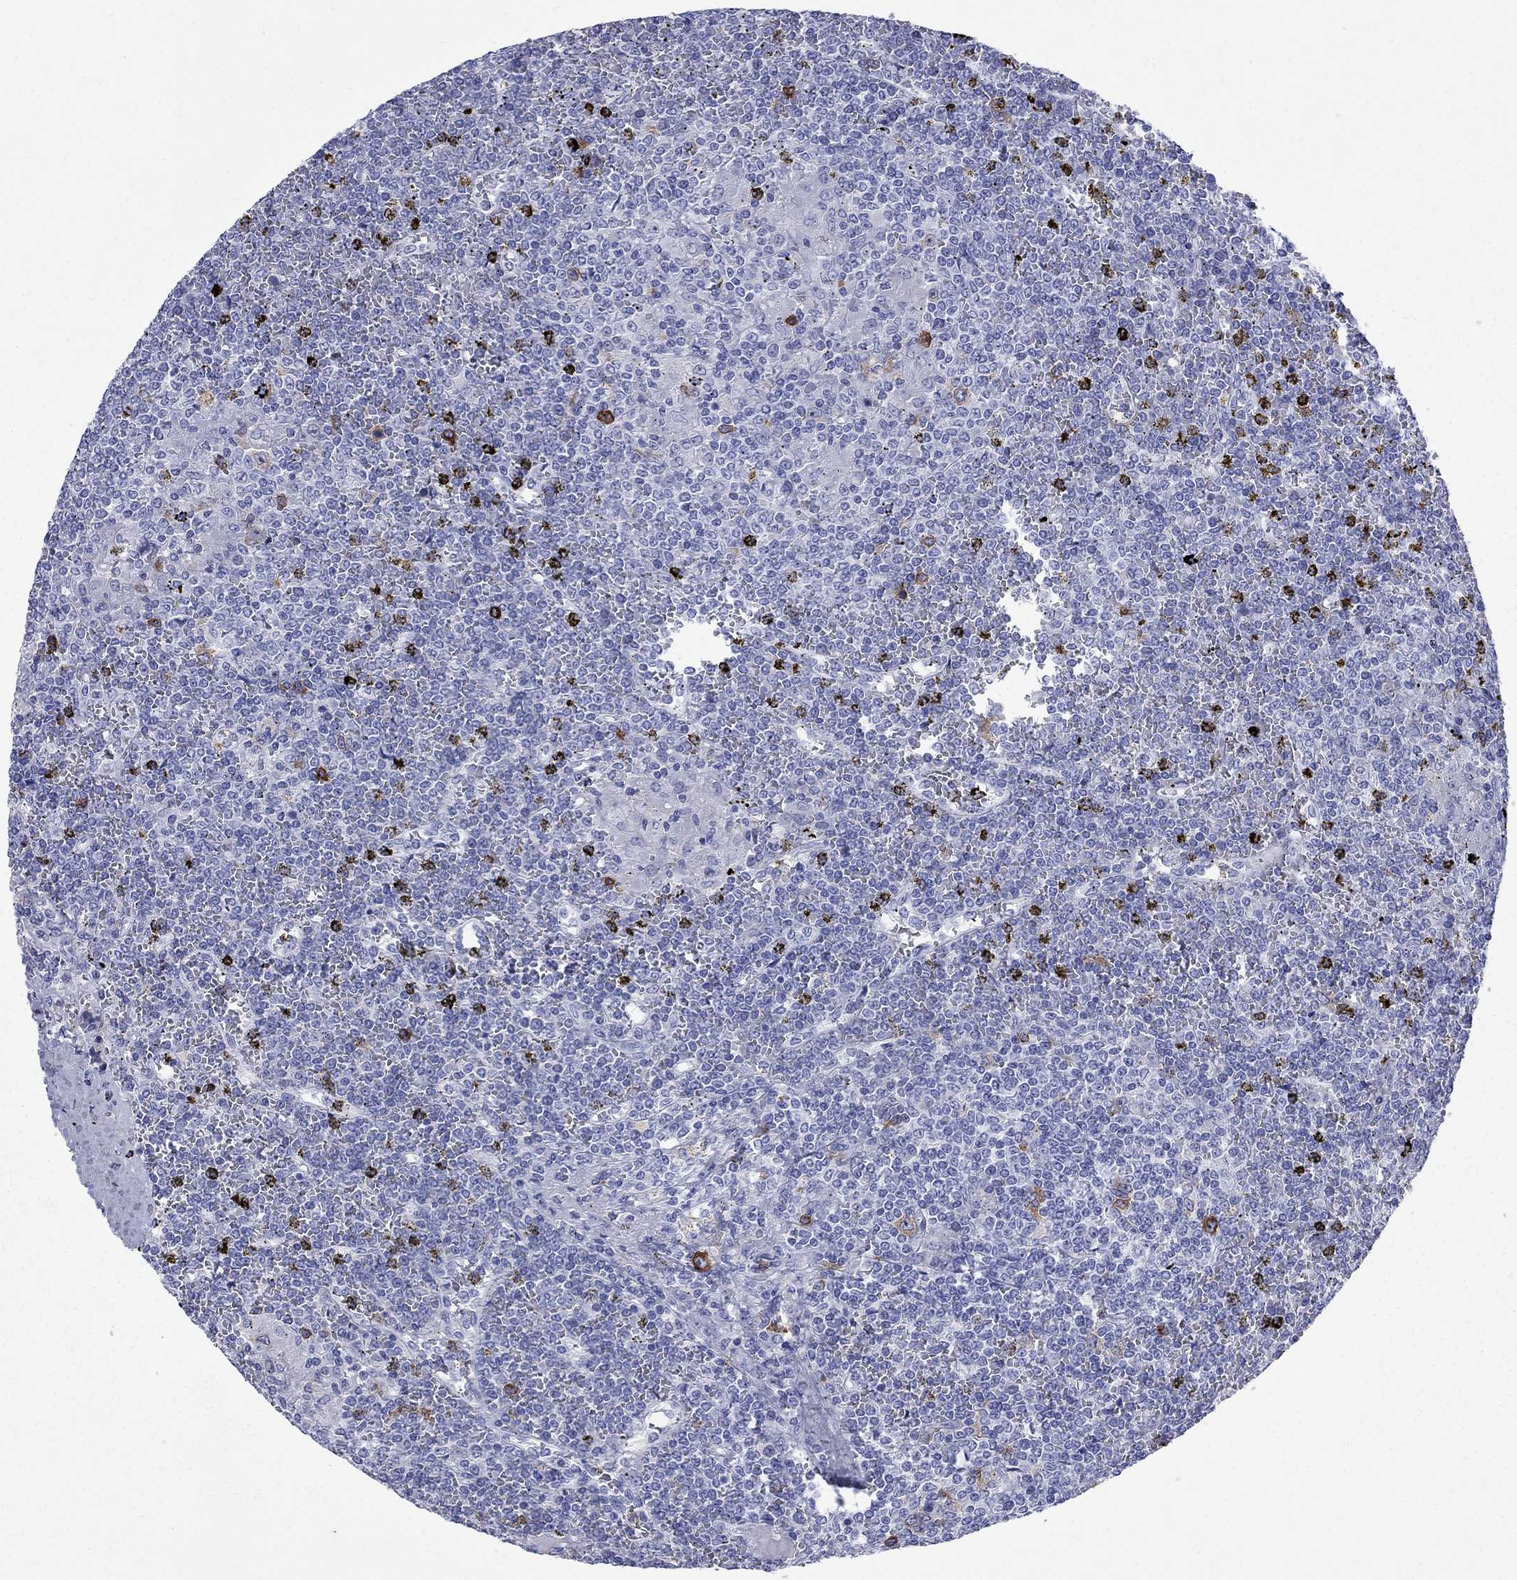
{"staining": {"intensity": "strong", "quantity": "<25%", "location": "cytoplasmic/membranous"}, "tissue": "lymphoma", "cell_type": "Tumor cells", "image_type": "cancer", "snomed": [{"axis": "morphology", "description": "Malignant lymphoma, non-Hodgkin's type, Low grade"}, {"axis": "topography", "description": "Spleen"}], "caption": "IHC (DAB) staining of low-grade malignant lymphoma, non-Hodgkin's type shows strong cytoplasmic/membranous protein expression in approximately <25% of tumor cells.", "gene": "TACC3", "patient": {"sex": "female", "age": 19}}